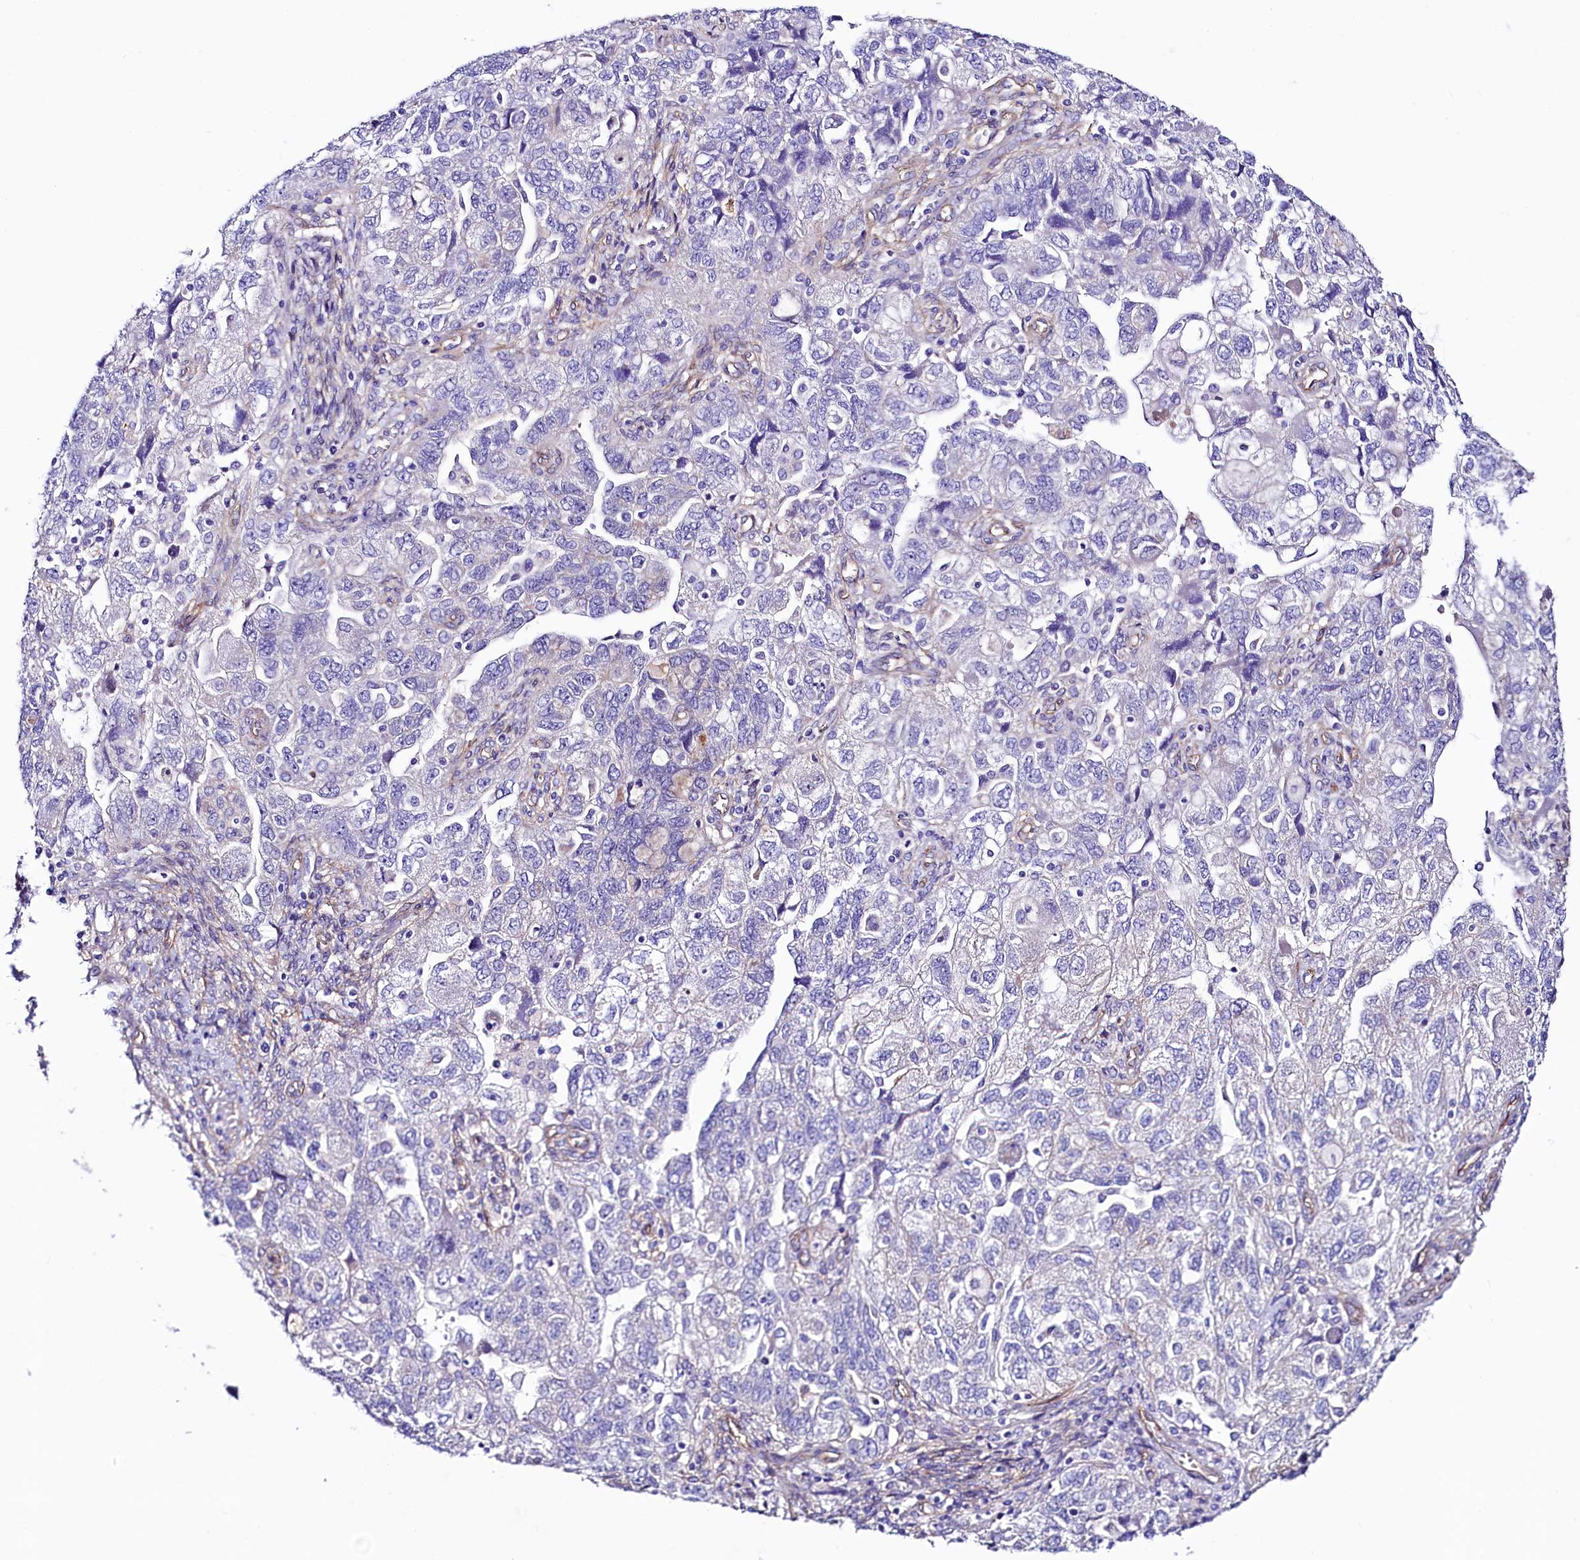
{"staining": {"intensity": "negative", "quantity": "none", "location": "none"}, "tissue": "ovarian cancer", "cell_type": "Tumor cells", "image_type": "cancer", "snomed": [{"axis": "morphology", "description": "Carcinoma, NOS"}, {"axis": "morphology", "description": "Cystadenocarcinoma, serous, NOS"}, {"axis": "topography", "description": "Ovary"}], "caption": "Tumor cells show no significant protein positivity in ovarian cancer (carcinoma).", "gene": "SLF1", "patient": {"sex": "female", "age": 69}}